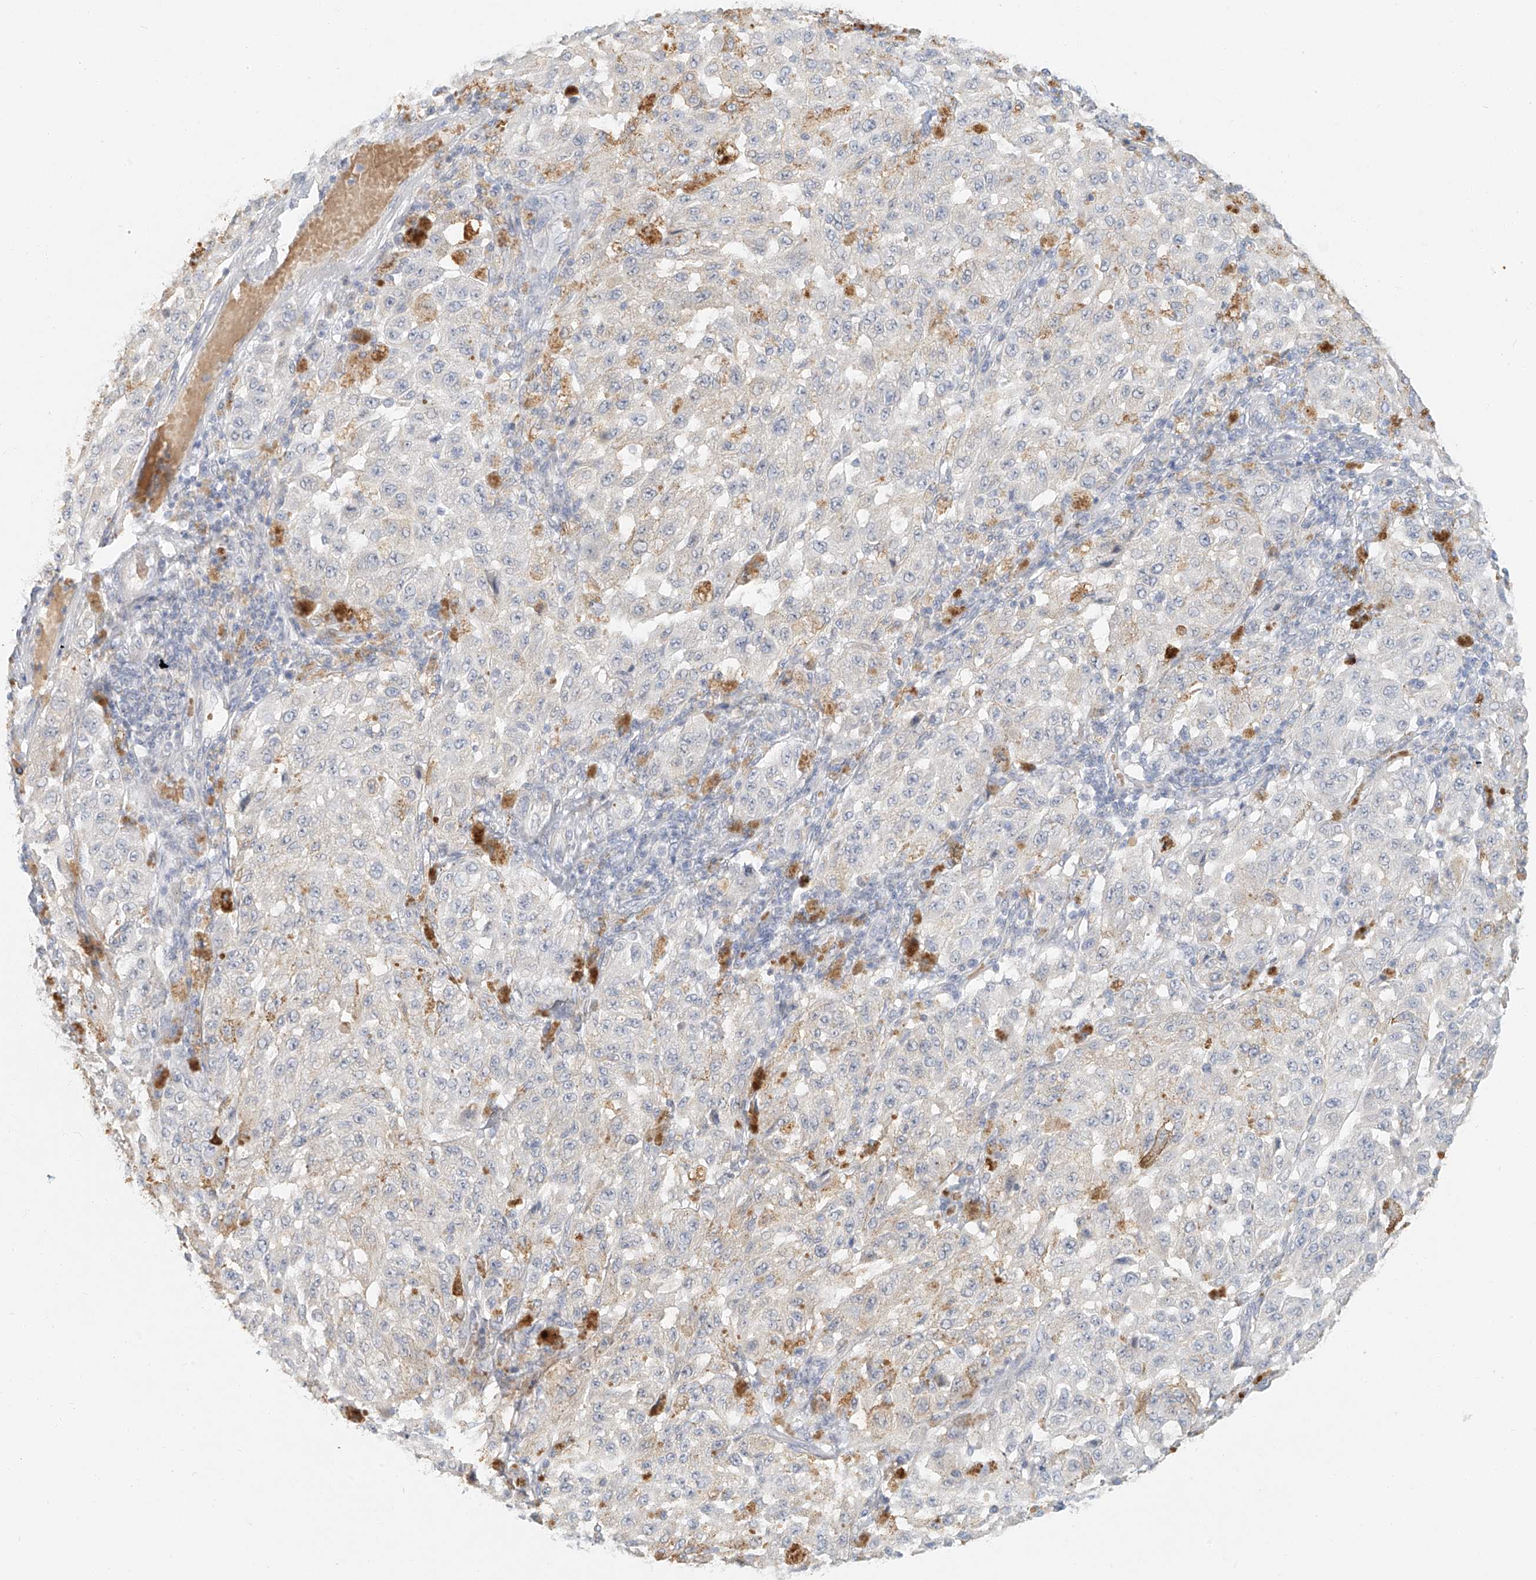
{"staining": {"intensity": "negative", "quantity": "none", "location": "none"}, "tissue": "melanoma", "cell_type": "Tumor cells", "image_type": "cancer", "snomed": [{"axis": "morphology", "description": "Malignant melanoma, NOS"}, {"axis": "topography", "description": "Skin"}], "caption": "There is no significant staining in tumor cells of malignant melanoma.", "gene": "PGC", "patient": {"sex": "female", "age": 64}}